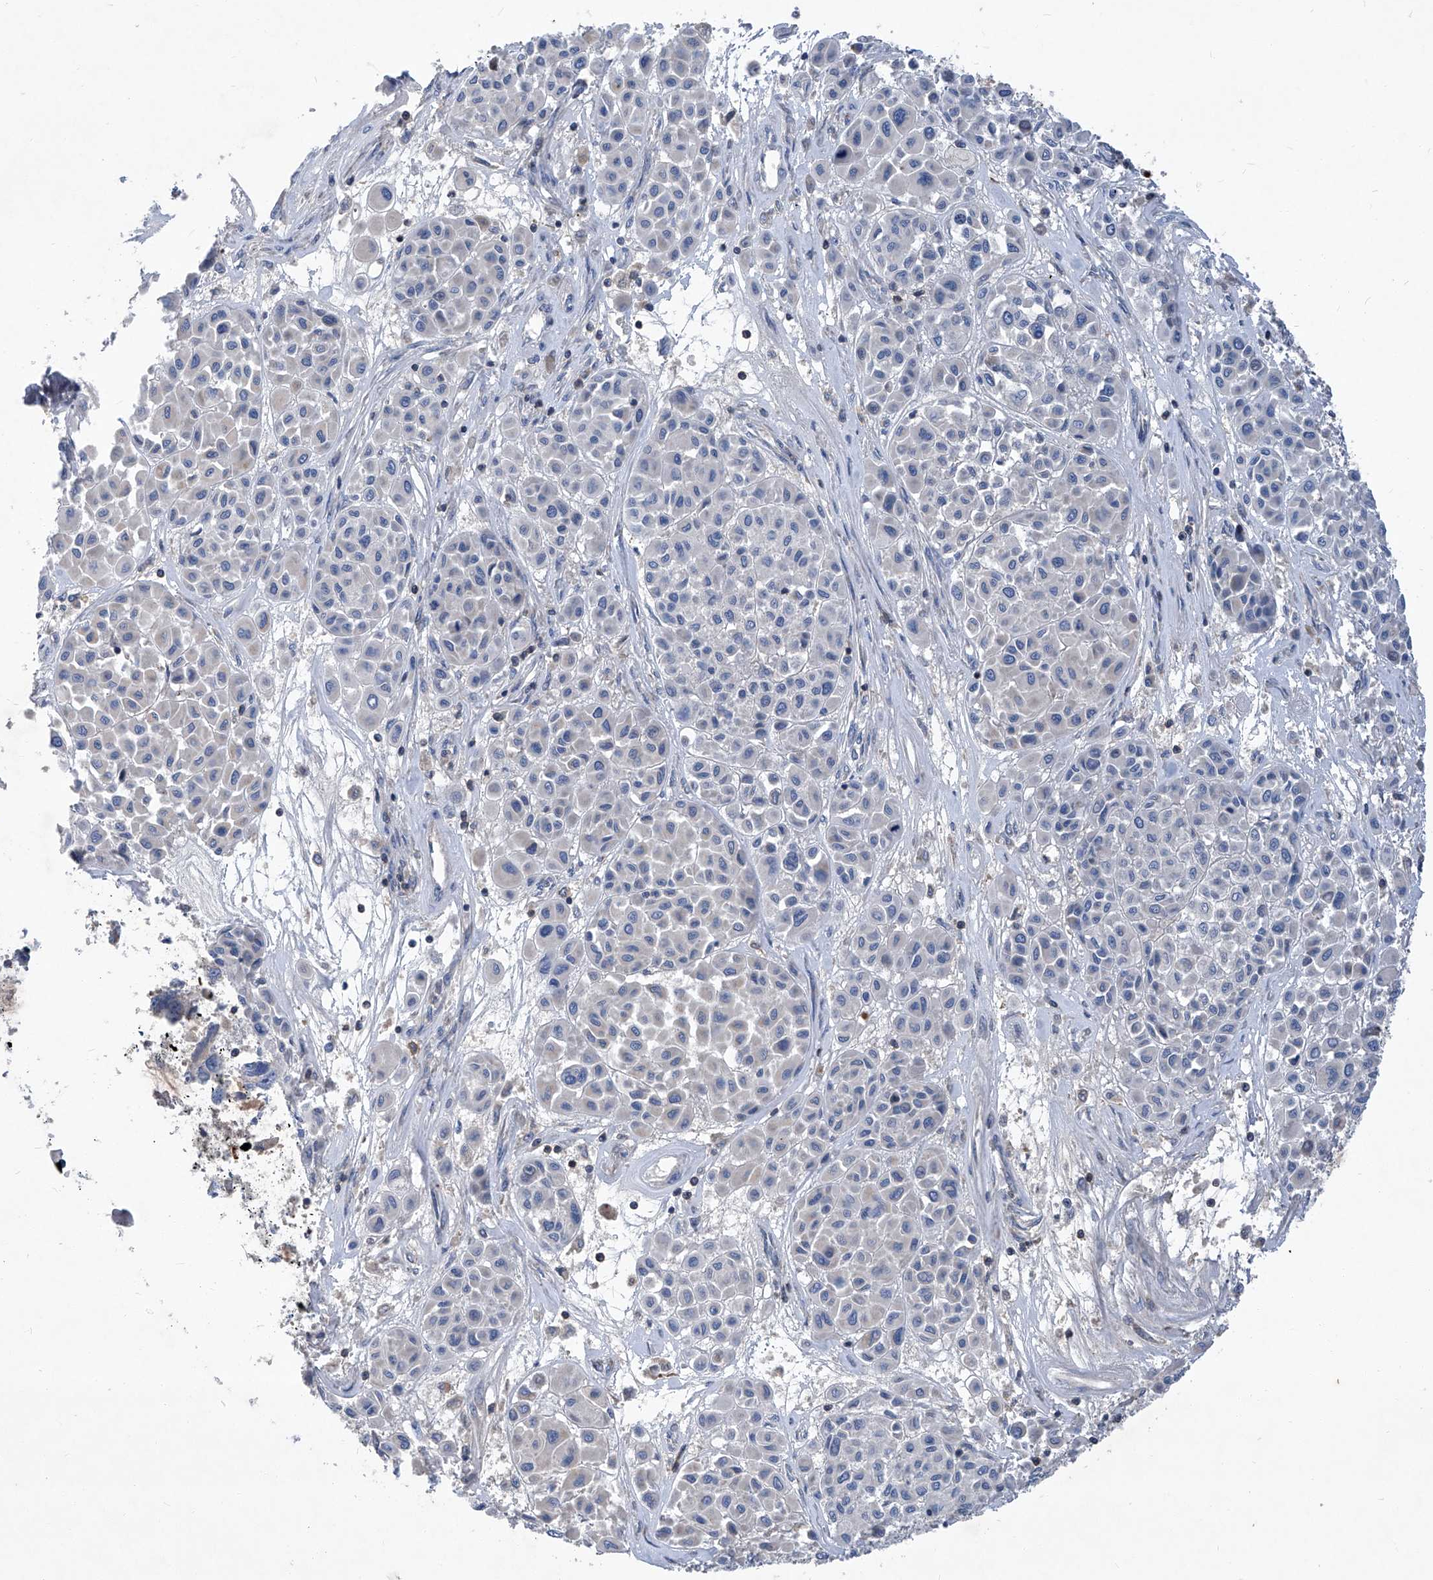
{"staining": {"intensity": "negative", "quantity": "none", "location": "none"}, "tissue": "melanoma", "cell_type": "Tumor cells", "image_type": "cancer", "snomed": [{"axis": "morphology", "description": "Malignant melanoma, Metastatic site"}, {"axis": "topography", "description": "Soft tissue"}], "caption": "DAB (3,3'-diaminobenzidine) immunohistochemical staining of human malignant melanoma (metastatic site) shows no significant positivity in tumor cells. Nuclei are stained in blue.", "gene": "EPHA8", "patient": {"sex": "male", "age": 41}}